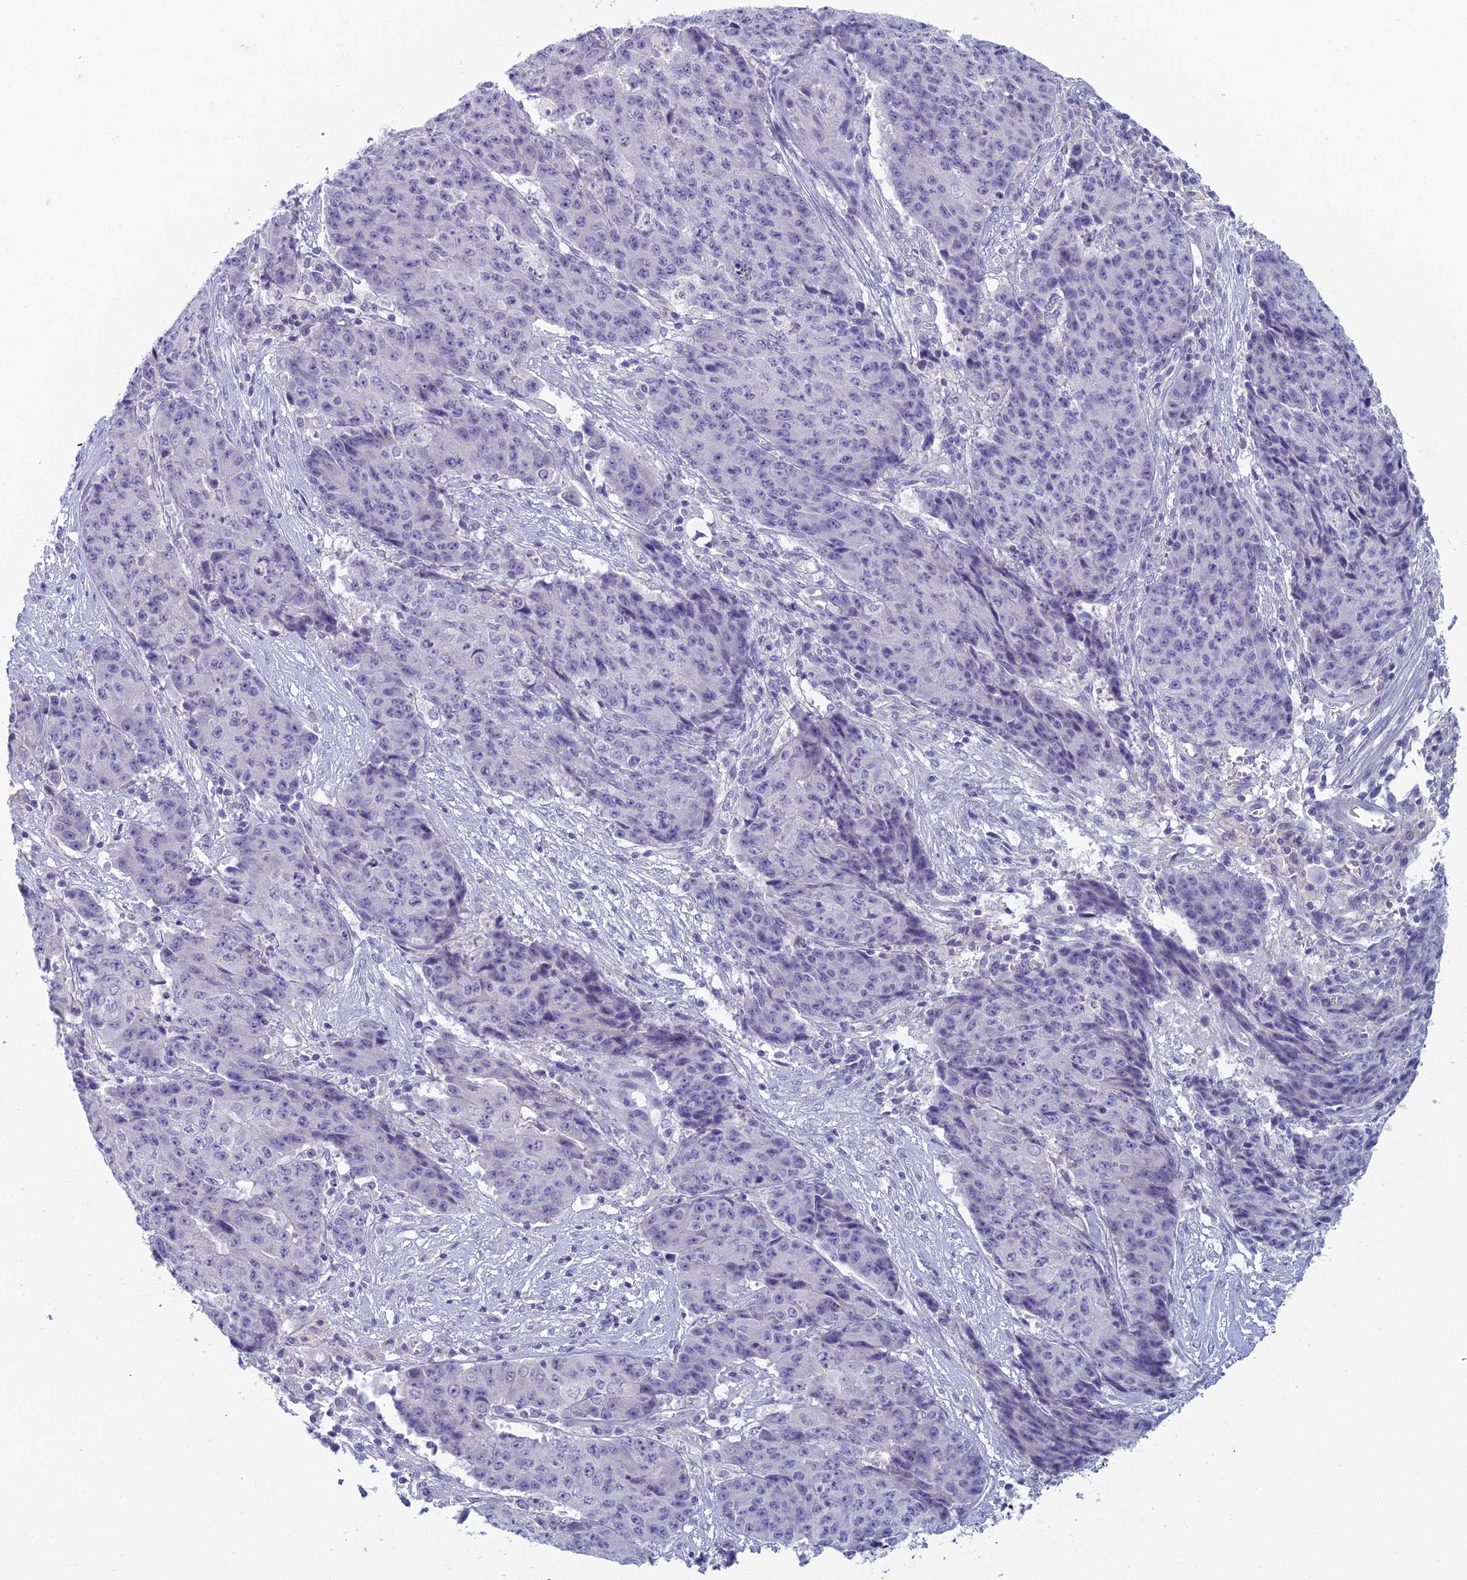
{"staining": {"intensity": "negative", "quantity": "none", "location": "none"}, "tissue": "ovarian cancer", "cell_type": "Tumor cells", "image_type": "cancer", "snomed": [{"axis": "morphology", "description": "Carcinoma, endometroid"}, {"axis": "topography", "description": "Ovary"}], "caption": "Tumor cells are negative for brown protein staining in endometroid carcinoma (ovarian).", "gene": "SLC25A41", "patient": {"sex": "female", "age": 42}}